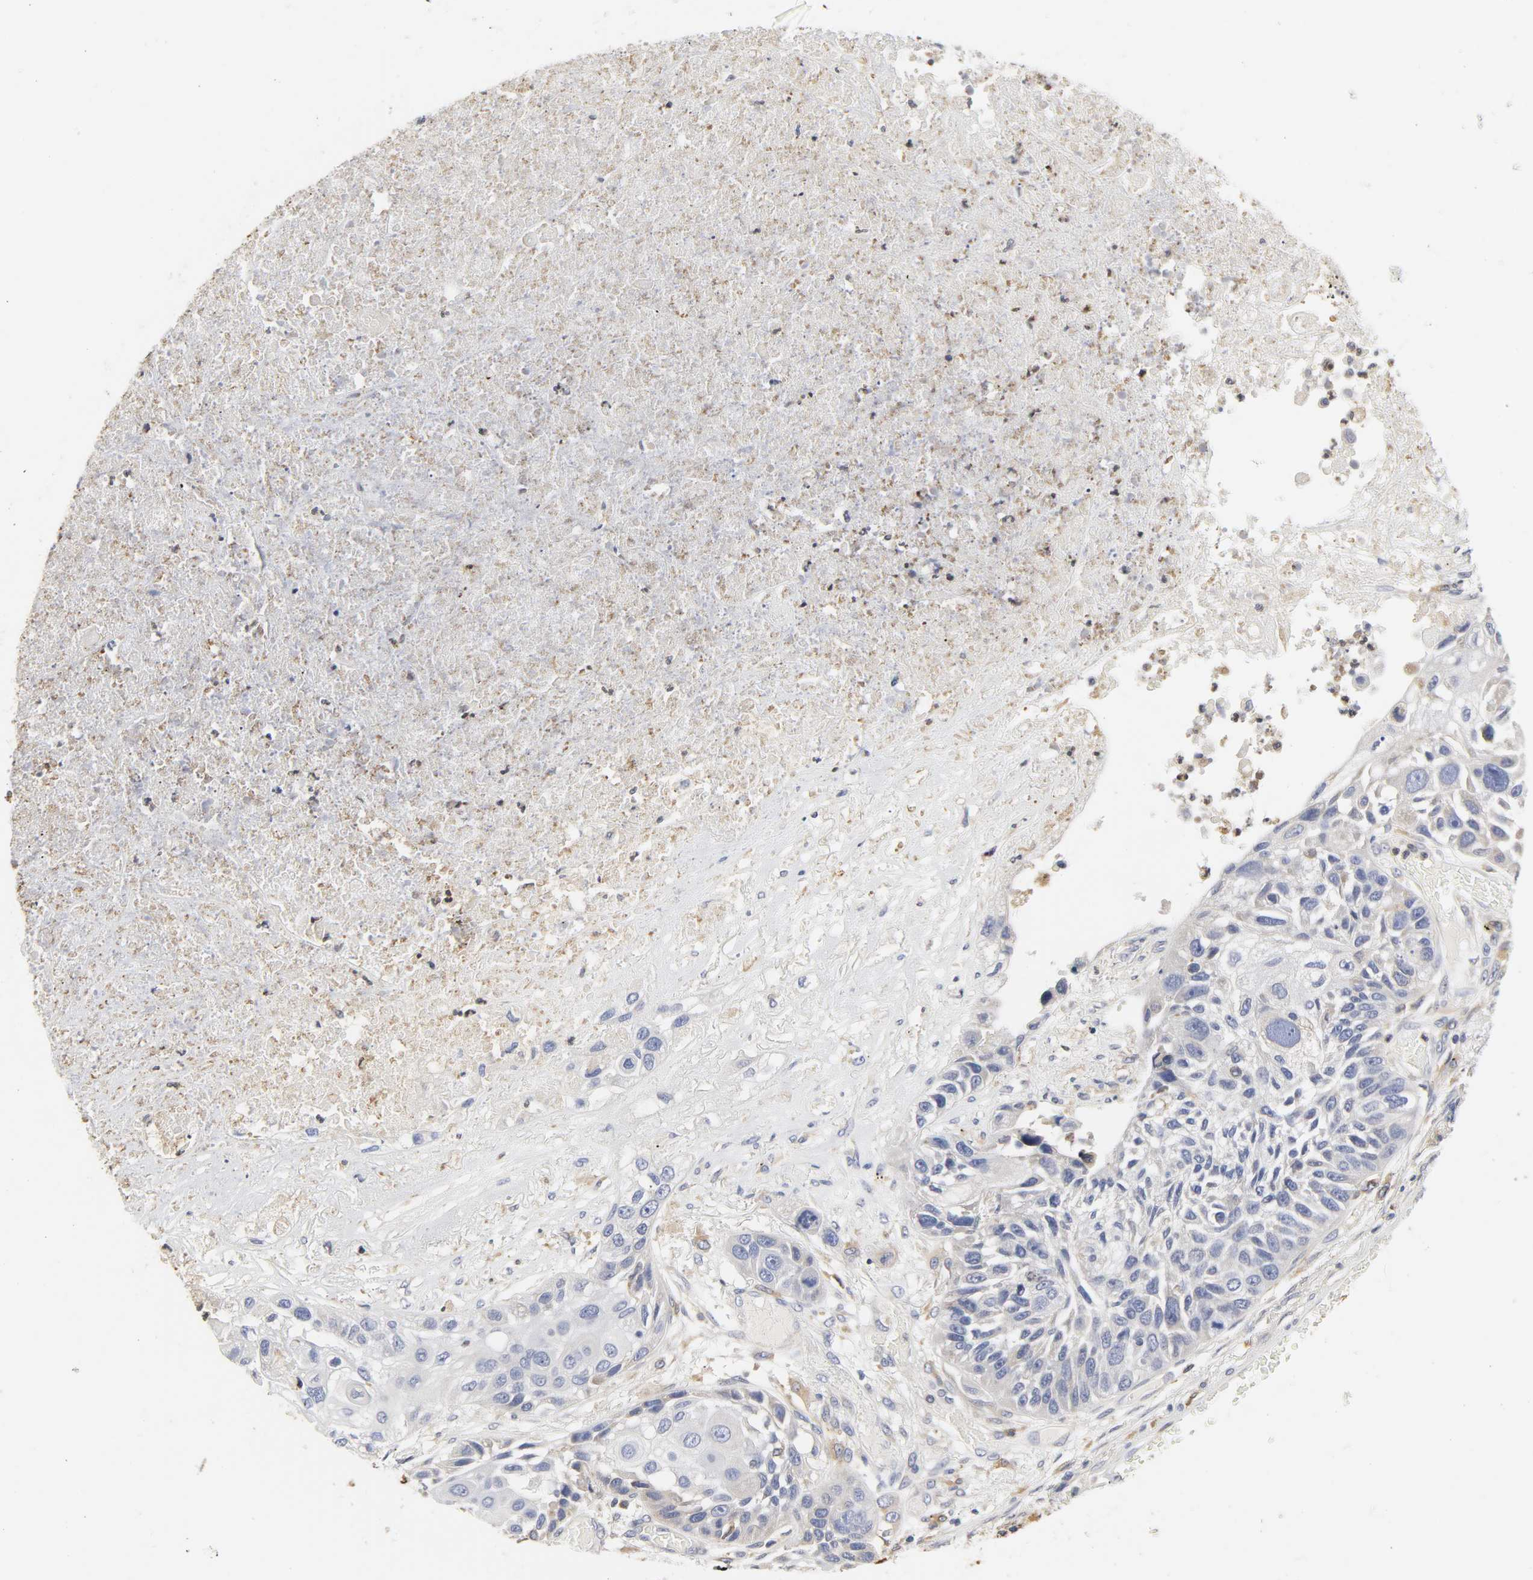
{"staining": {"intensity": "negative", "quantity": "none", "location": "none"}, "tissue": "lung cancer", "cell_type": "Tumor cells", "image_type": "cancer", "snomed": [{"axis": "morphology", "description": "Squamous cell carcinoma, NOS"}, {"axis": "topography", "description": "Lung"}], "caption": "High power microscopy photomicrograph of an immunohistochemistry photomicrograph of lung squamous cell carcinoma, revealing no significant staining in tumor cells.", "gene": "HCK", "patient": {"sex": "male", "age": 71}}